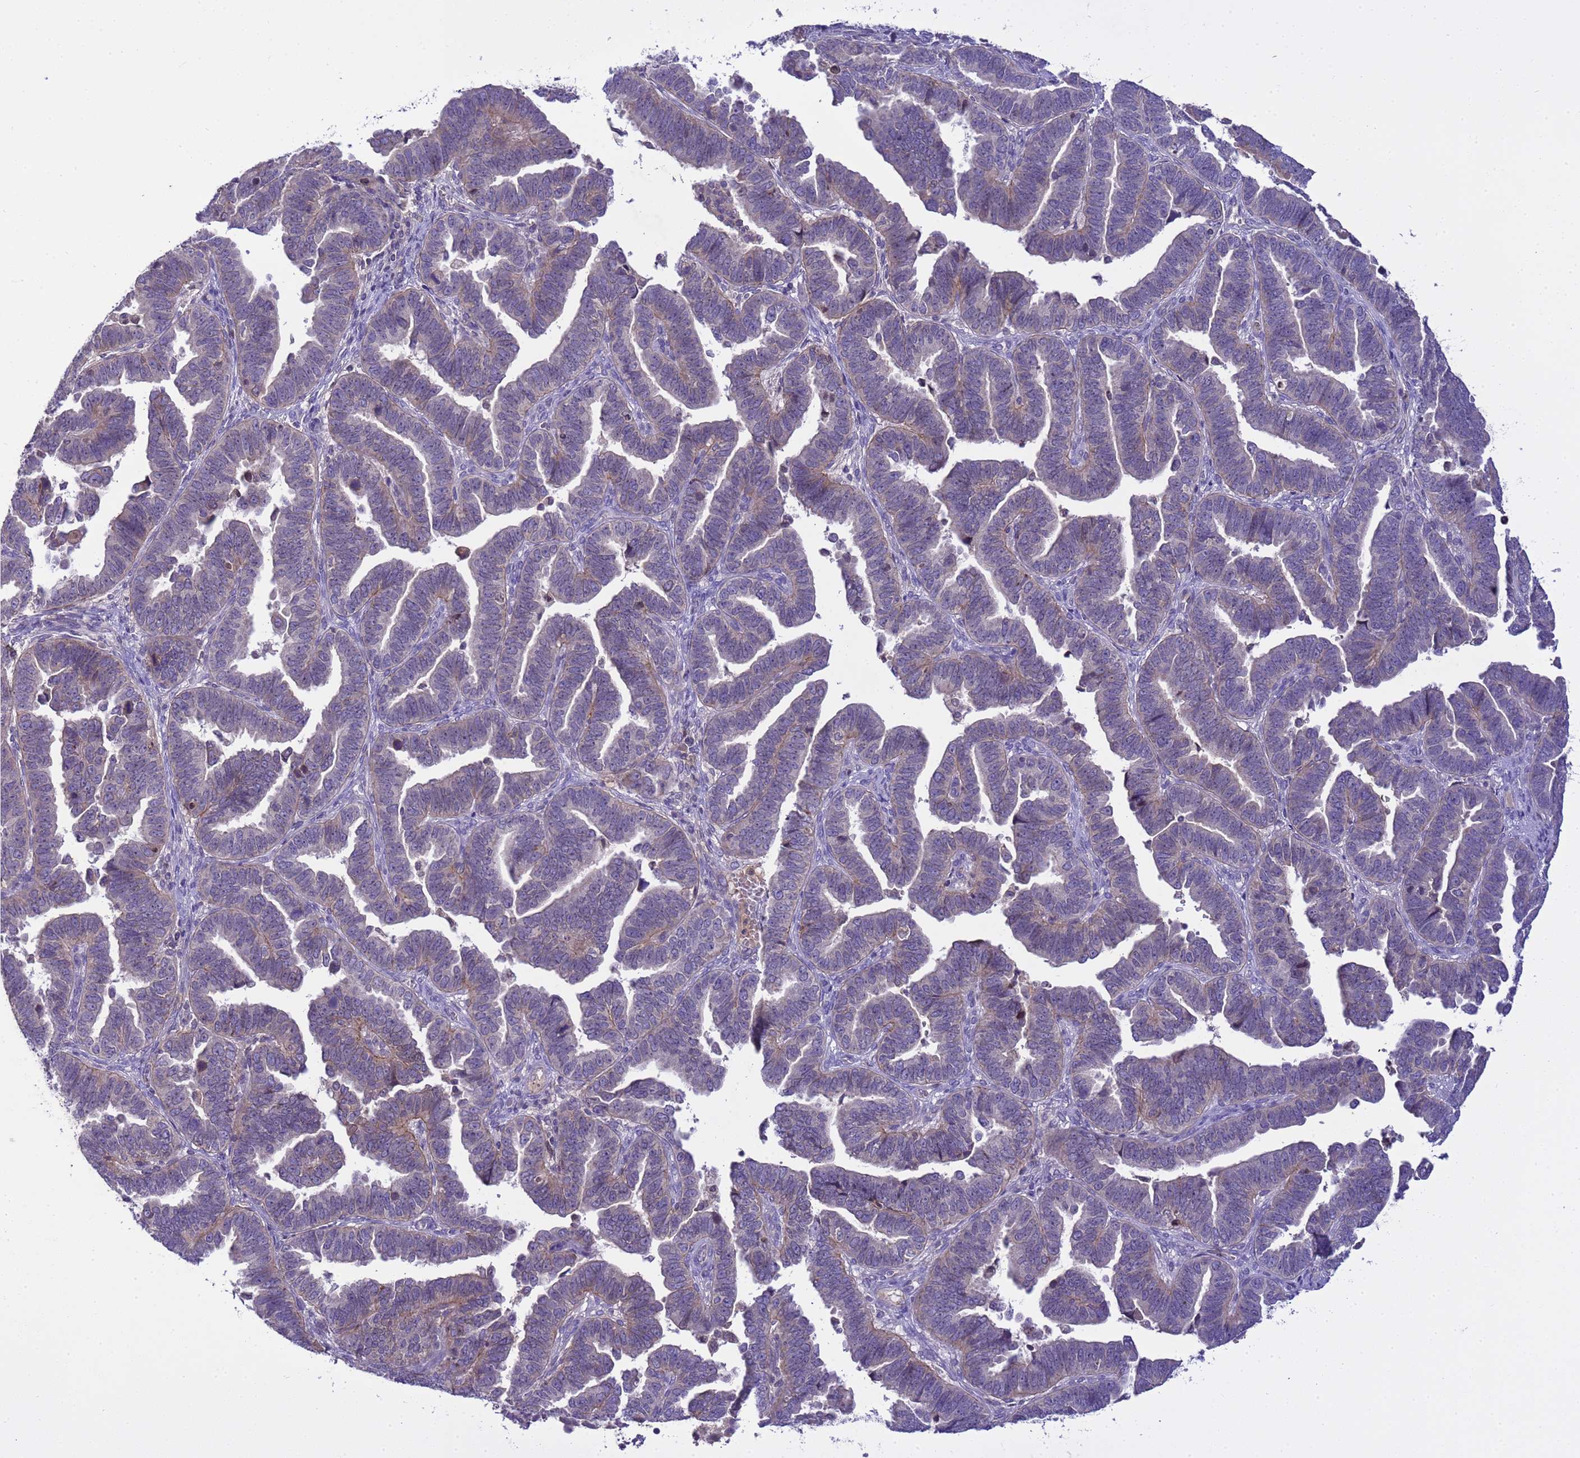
{"staining": {"intensity": "negative", "quantity": "none", "location": "none"}, "tissue": "endometrial cancer", "cell_type": "Tumor cells", "image_type": "cancer", "snomed": [{"axis": "morphology", "description": "Adenocarcinoma, NOS"}, {"axis": "topography", "description": "Endometrium"}], "caption": "A high-resolution photomicrograph shows immunohistochemistry (IHC) staining of endometrial cancer (adenocarcinoma), which displays no significant staining in tumor cells. (Brightfield microscopy of DAB IHC at high magnification).", "gene": "PLCXD3", "patient": {"sex": "female", "age": 75}}